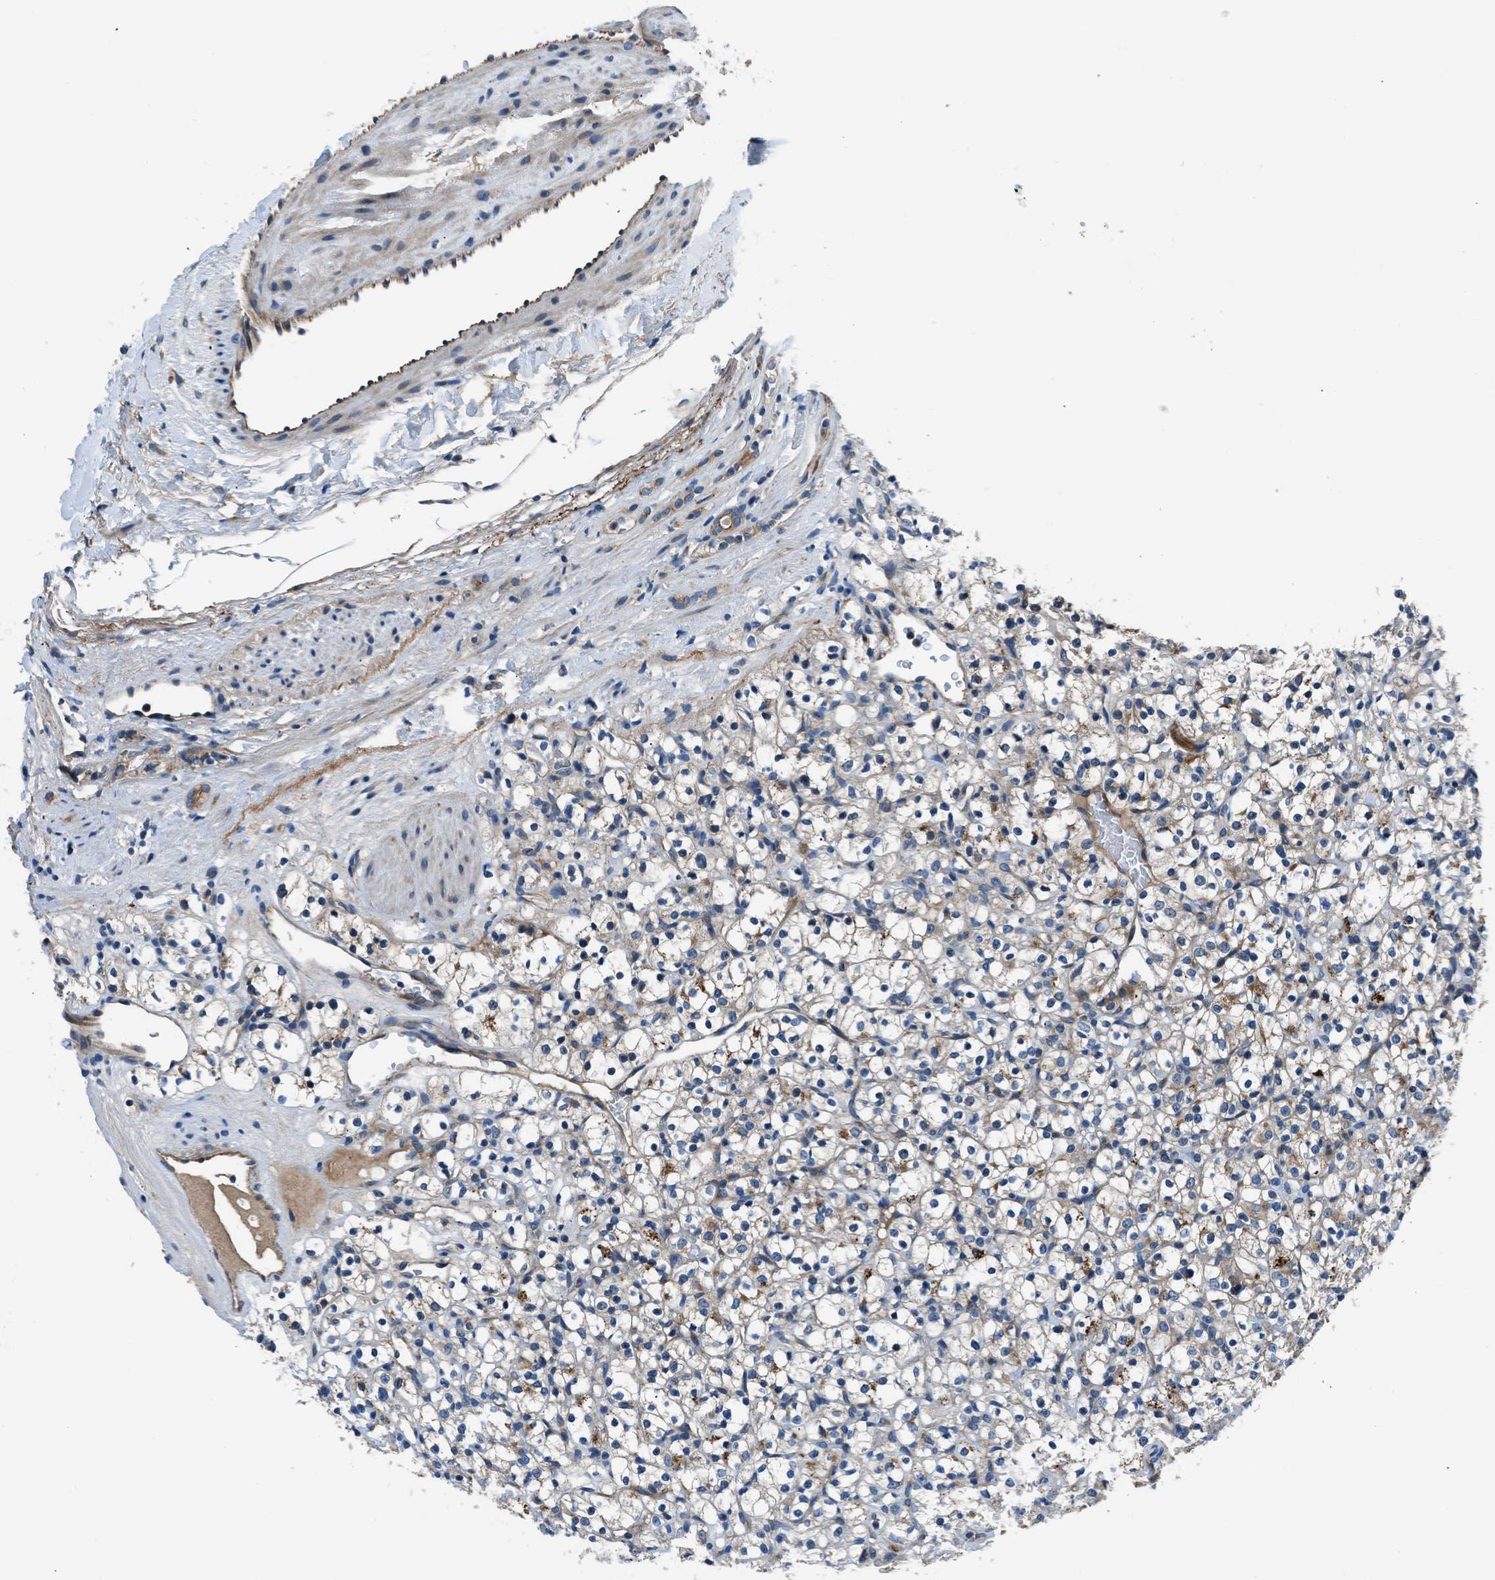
{"staining": {"intensity": "weak", "quantity": "<25%", "location": "cytoplasmic/membranous"}, "tissue": "renal cancer", "cell_type": "Tumor cells", "image_type": "cancer", "snomed": [{"axis": "morphology", "description": "Normal tissue, NOS"}, {"axis": "morphology", "description": "Adenocarcinoma, NOS"}, {"axis": "topography", "description": "Kidney"}], "caption": "Tumor cells are negative for protein expression in human adenocarcinoma (renal).", "gene": "SLC38A6", "patient": {"sex": "female", "age": 72}}